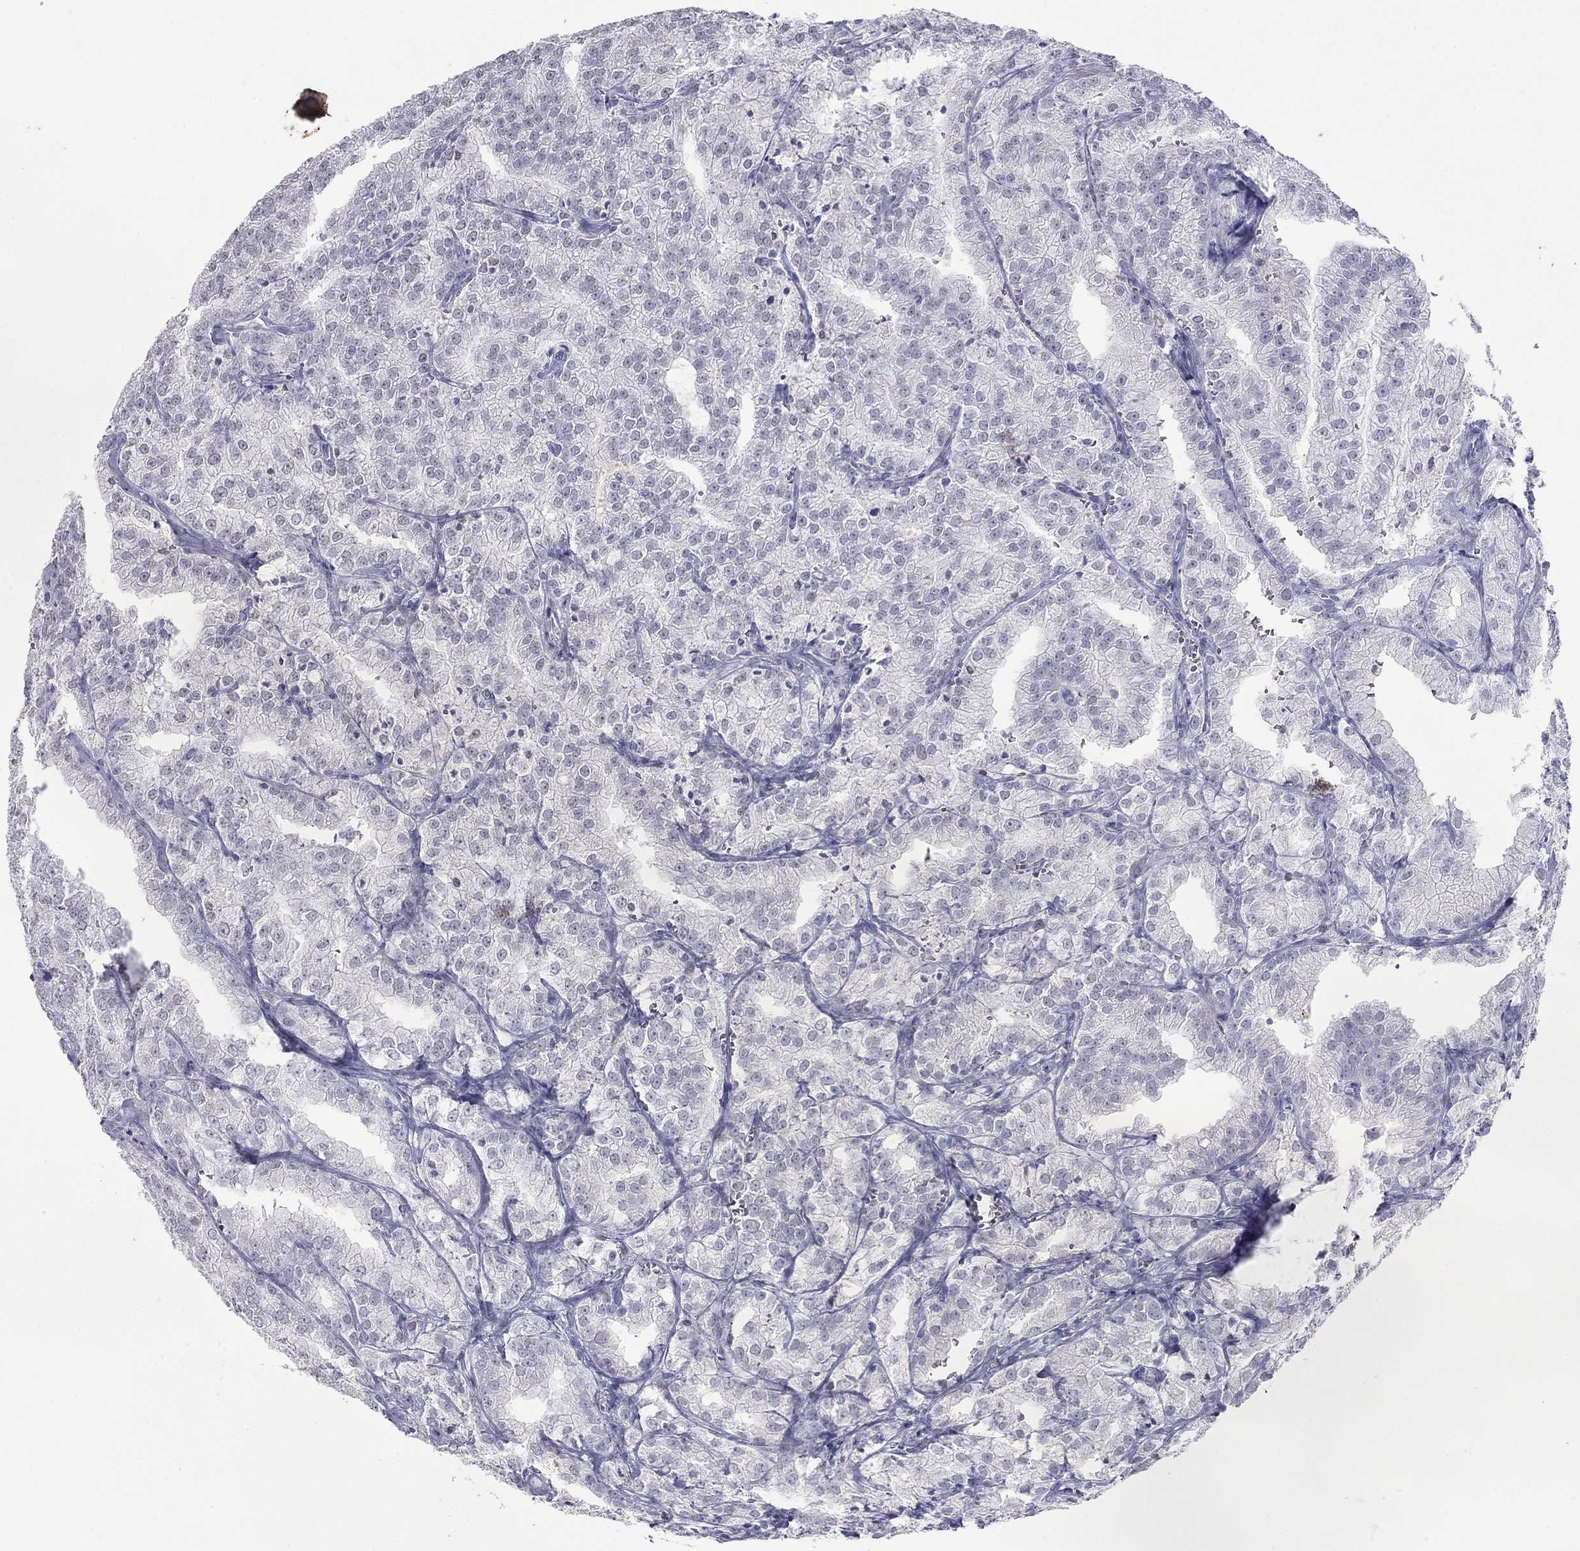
{"staining": {"intensity": "negative", "quantity": "none", "location": "none"}, "tissue": "prostate cancer", "cell_type": "Tumor cells", "image_type": "cancer", "snomed": [{"axis": "morphology", "description": "Adenocarcinoma, NOS"}, {"axis": "topography", "description": "Prostate"}], "caption": "High power microscopy photomicrograph of an immunohistochemistry histopathology image of prostate cancer, revealing no significant staining in tumor cells.", "gene": "KRT75", "patient": {"sex": "male", "age": 70}}